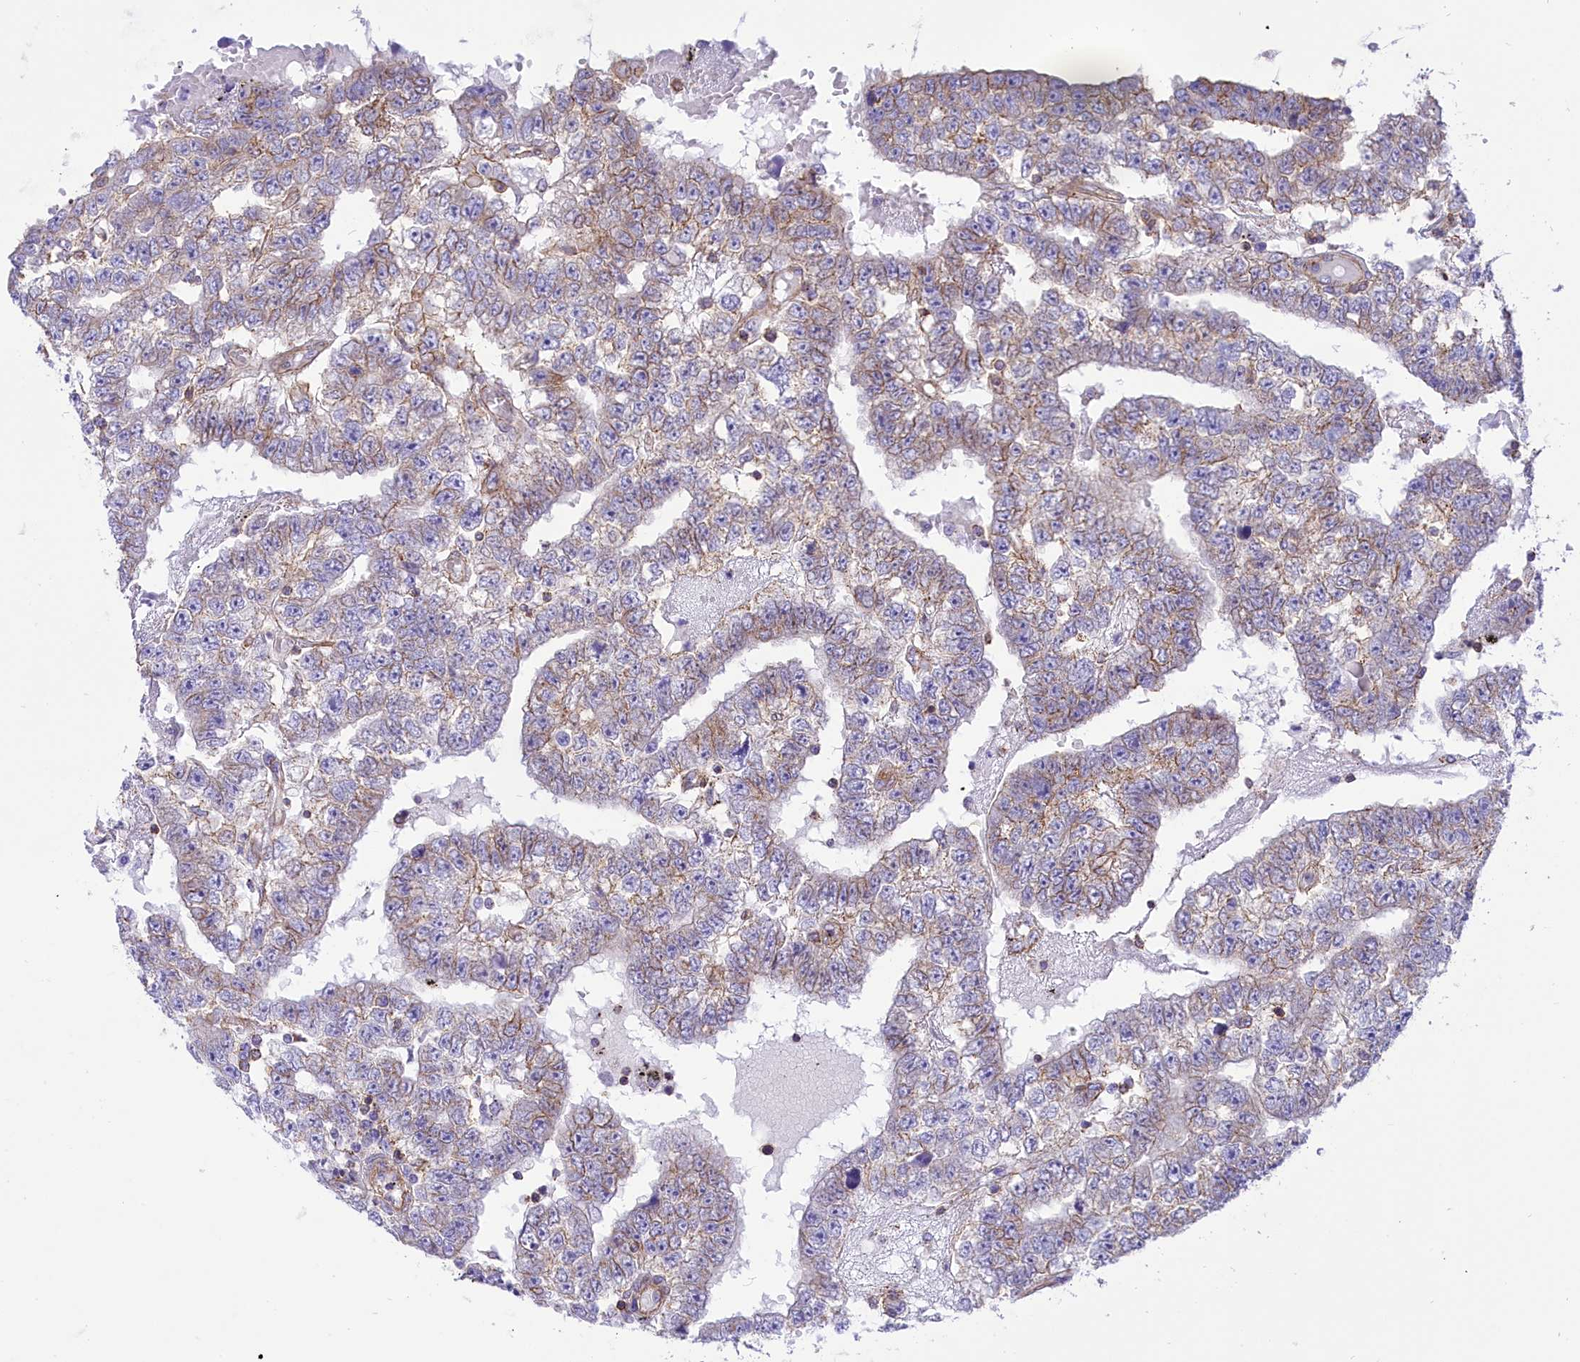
{"staining": {"intensity": "weak", "quantity": "<25%", "location": "cytoplasmic/membranous"}, "tissue": "testis cancer", "cell_type": "Tumor cells", "image_type": "cancer", "snomed": [{"axis": "morphology", "description": "Carcinoma, Embryonal, NOS"}, {"axis": "topography", "description": "Testis"}], "caption": "This image is of testis embryonal carcinoma stained with IHC to label a protein in brown with the nuclei are counter-stained blue. There is no staining in tumor cells.", "gene": "SEPTIN9", "patient": {"sex": "male", "age": 25}}